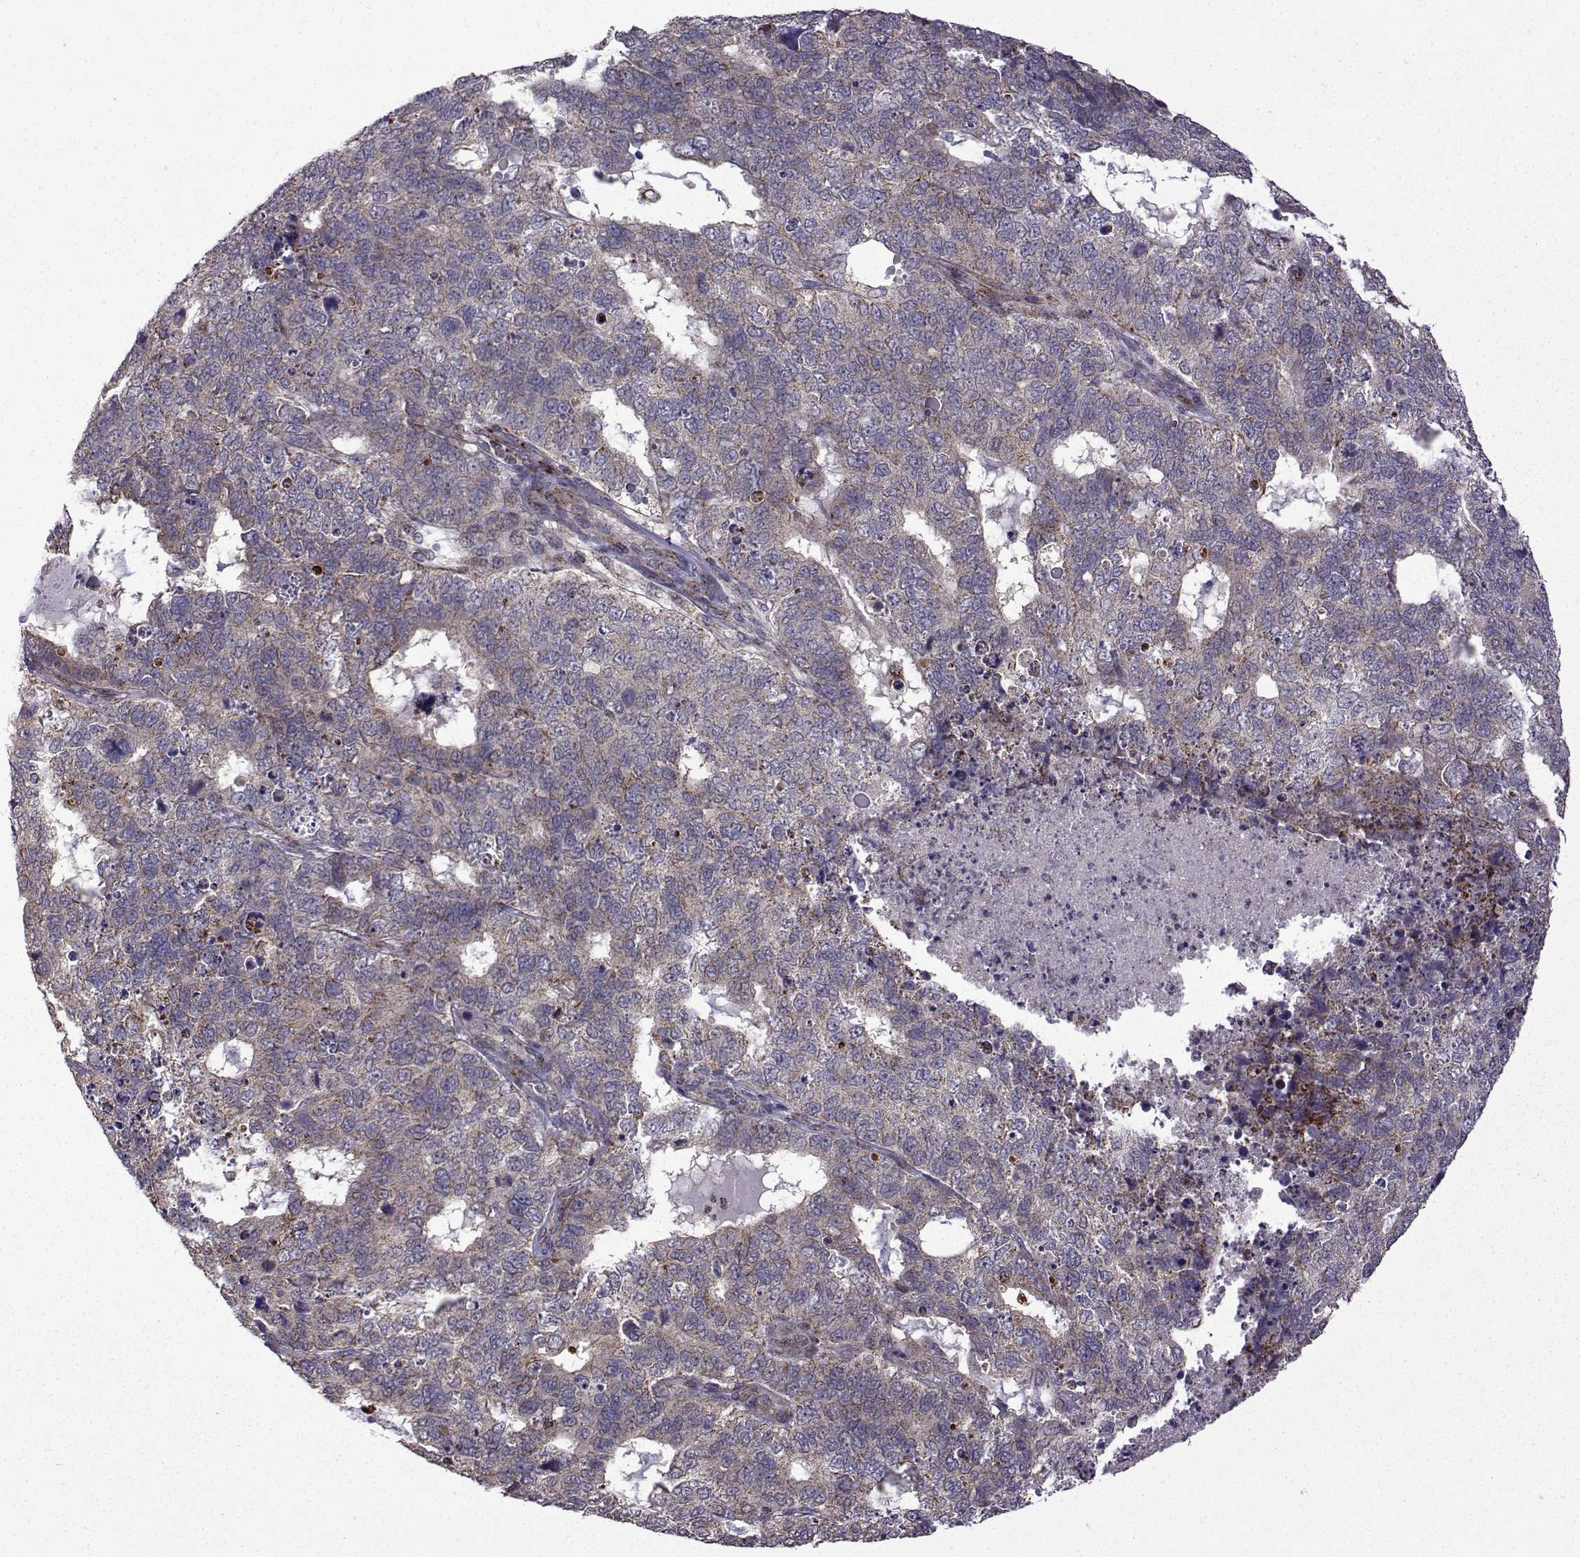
{"staining": {"intensity": "weak", "quantity": "<25%", "location": "cytoplasmic/membranous"}, "tissue": "cervical cancer", "cell_type": "Tumor cells", "image_type": "cancer", "snomed": [{"axis": "morphology", "description": "Squamous cell carcinoma, NOS"}, {"axis": "topography", "description": "Cervix"}], "caption": "Immunohistochemistry (IHC) of cervical cancer reveals no expression in tumor cells.", "gene": "TAB2", "patient": {"sex": "female", "age": 63}}